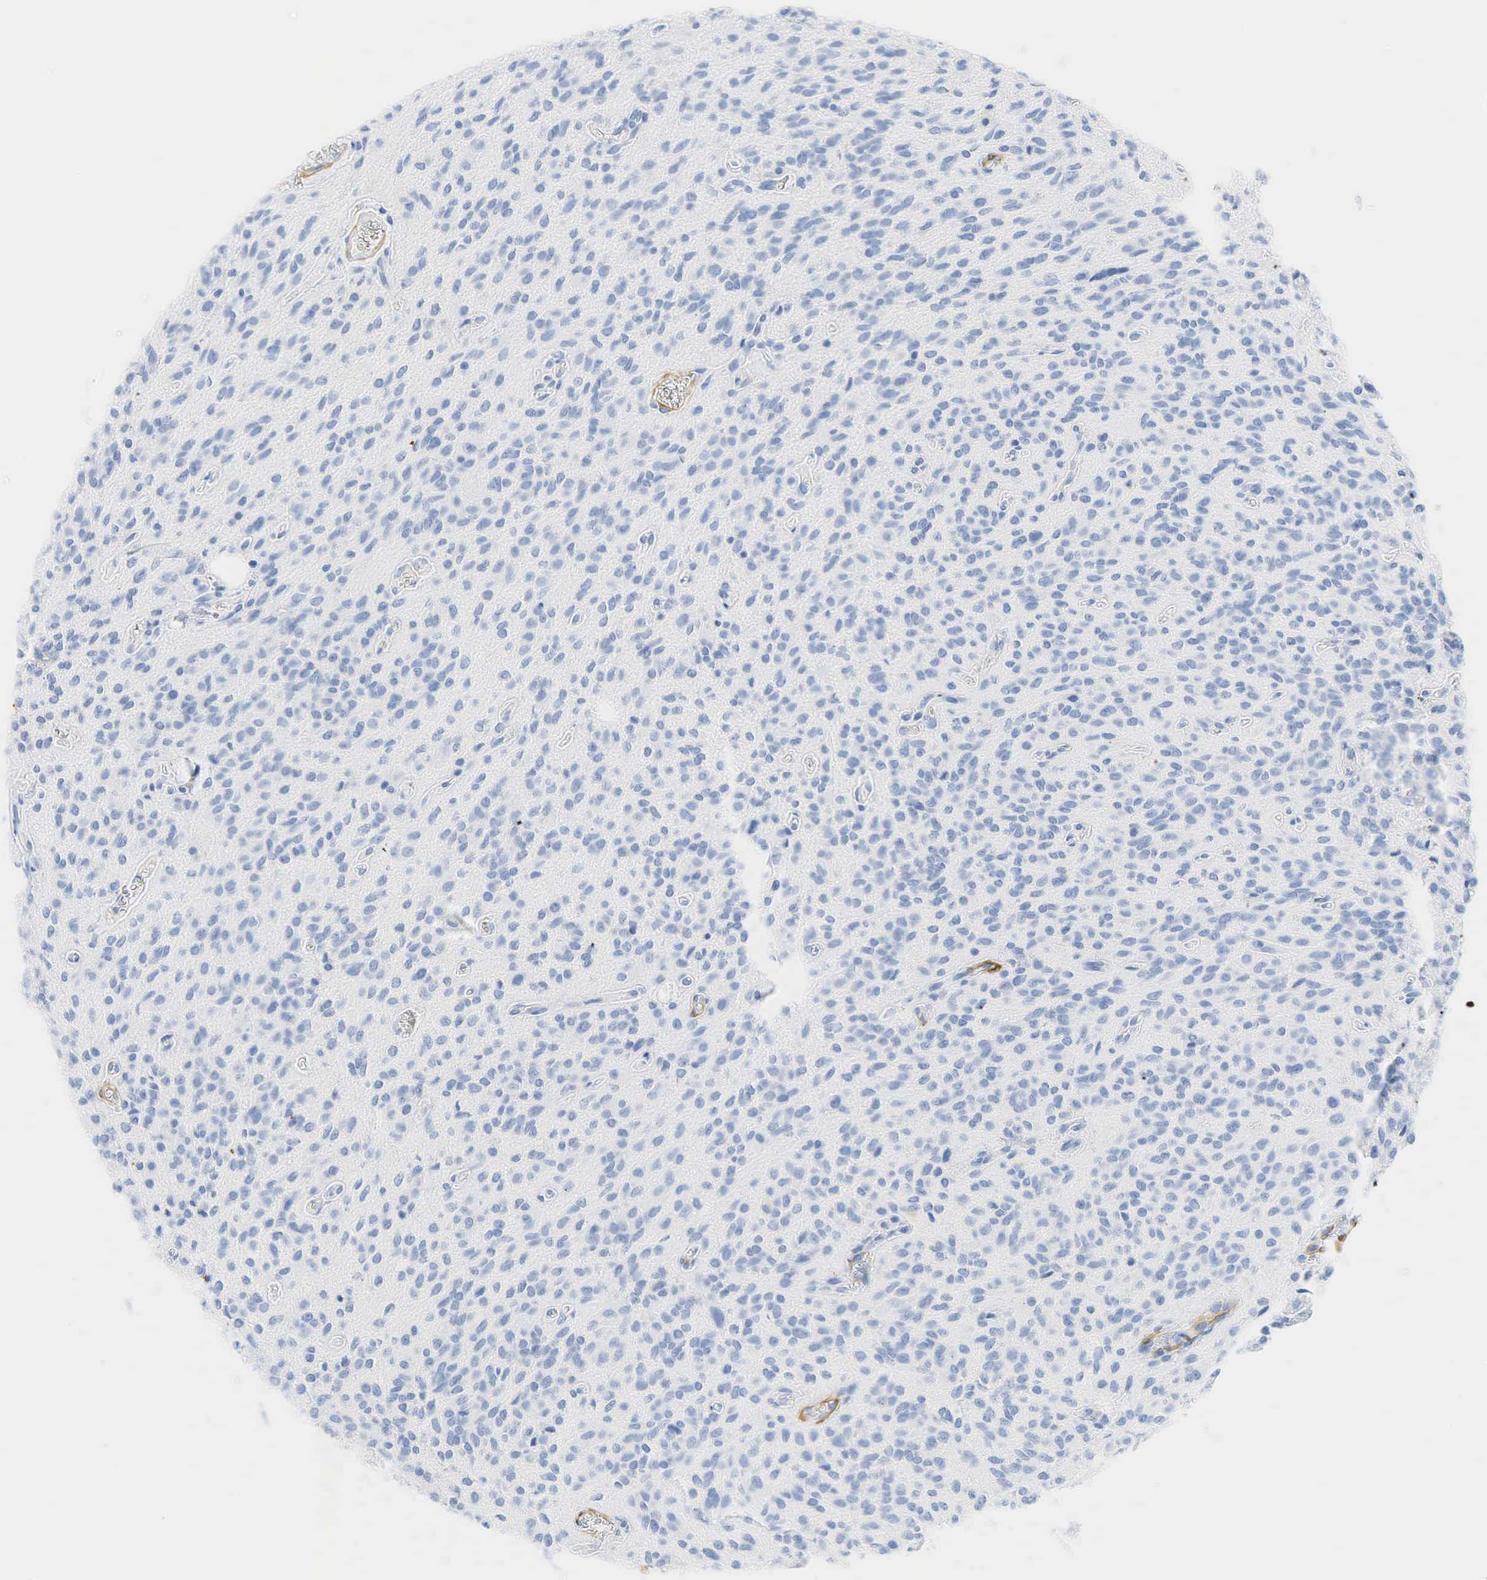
{"staining": {"intensity": "negative", "quantity": "none", "location": "none"}, "tissue": "glioma", "cell_type": "Tumor cells", "image_type": "cancer", "snomed": [{"axis": "morphology", "description": "Glioma, malignant, Low grade"}, {"axis": "topography", "description": "Brain"}], "caption": "An IHC micrograph of glioma is shown. There is no staining in tumor cells of glioma.", "gene": "ACTA1", "patient": {"sex": "female", "age": 15}}